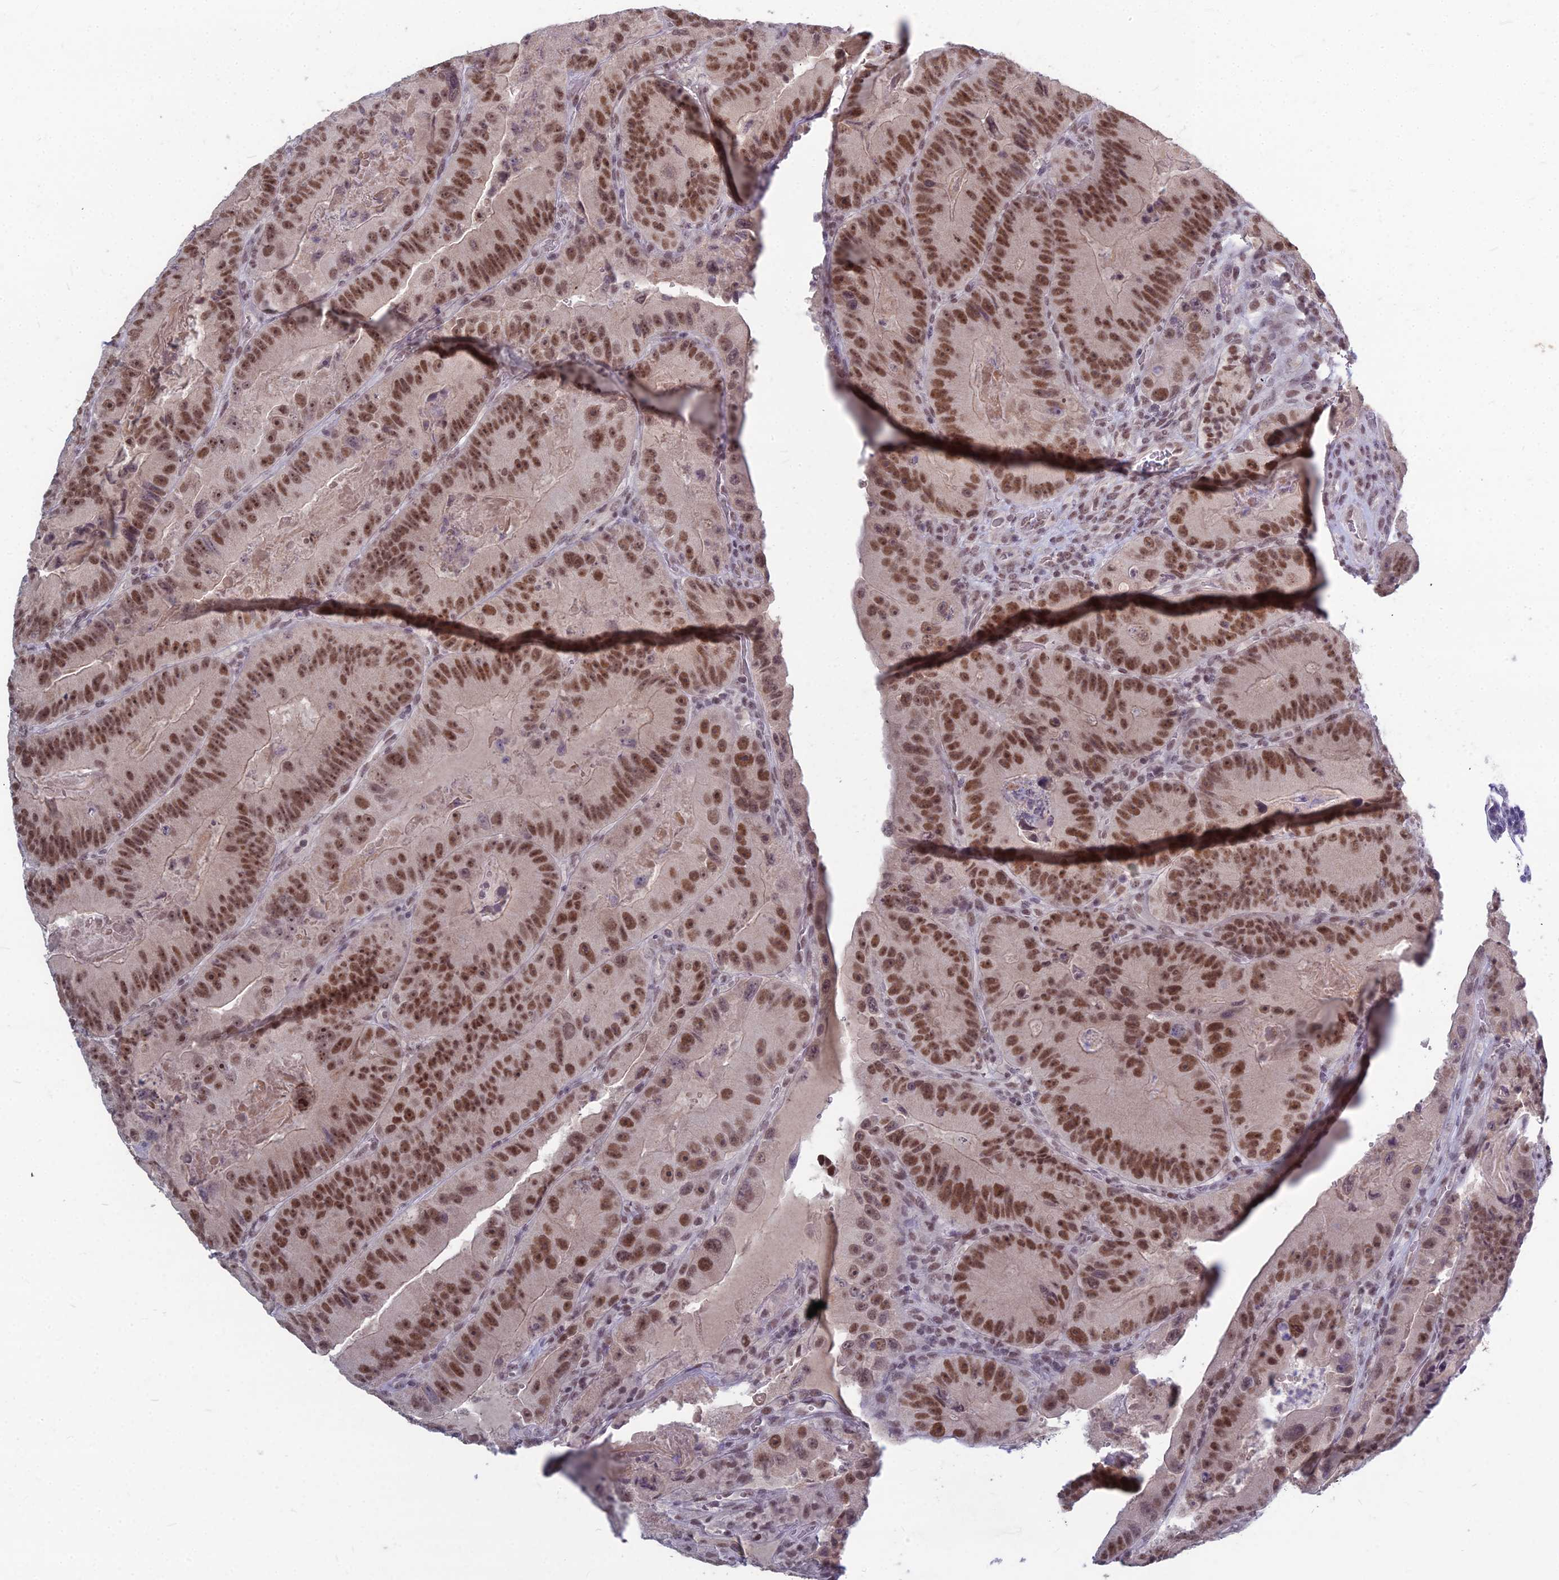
{"staining": {"intensity": "moderate", "quantity": ">75%", "location": "nuclear"}, "tissue": "colorectal cancer", "cell_type": "Tumor cells", "image_type": "cancer", "snomed": [{"axis": "morphology", "description": "Adenocarcinoma, NOS"}, {"axis": "topography", "description": "Colon"}], "caption": "Moderate nuclear staining is appreciated in about >75% of tumor cells in colorectal cancer (adenocarcinoma).", "gene": "KAT7", "patient": {"sex": "female", "age": 86}}